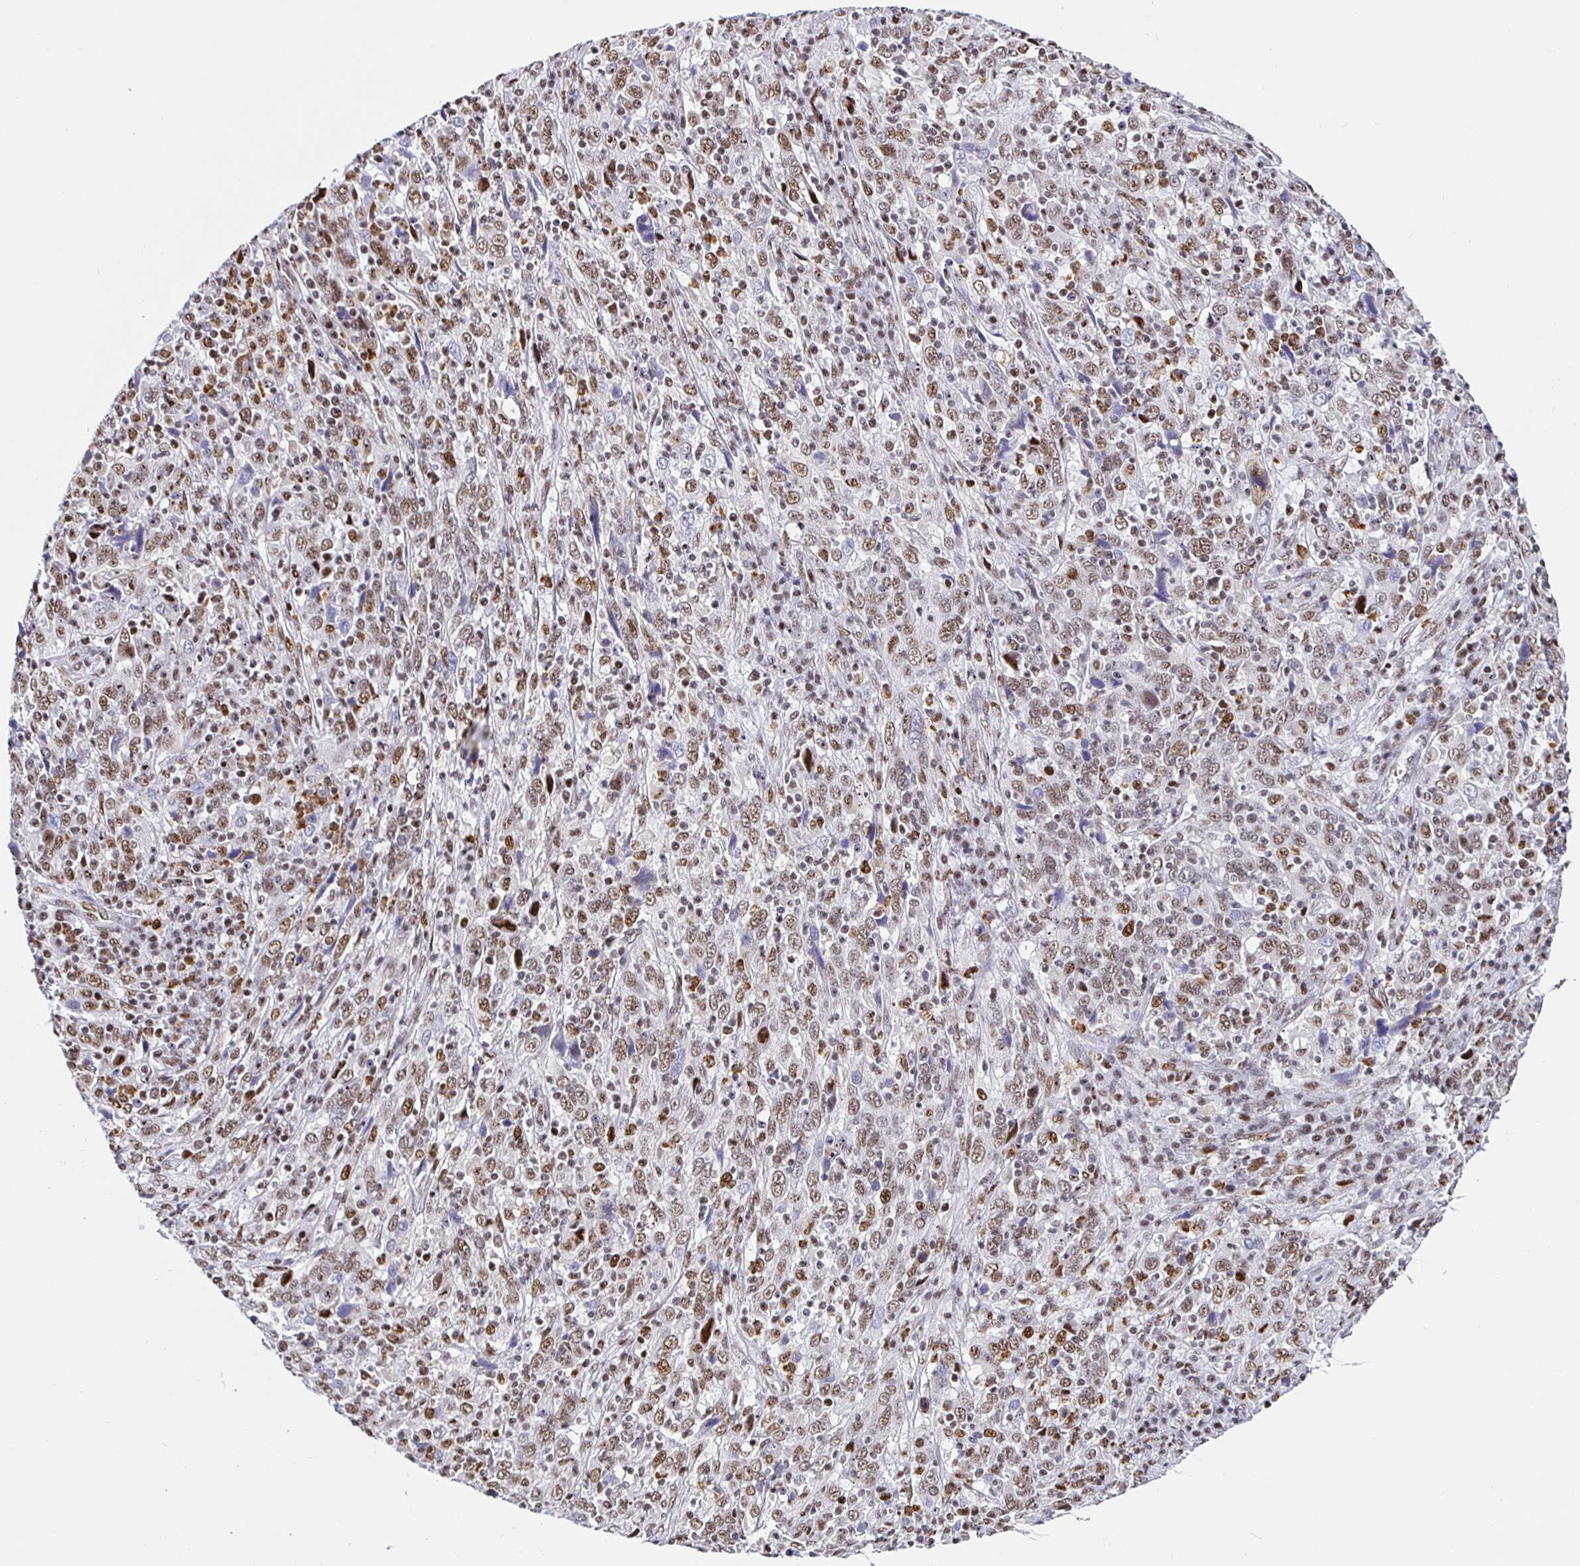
{"staining": {"intensity": "moderate", "quantity": ">75%", "location": "nuclear"}, "tissue": "cervical cancer", "cell_type": "Tumor cells", "image_type": "cancer", "snomed": [{"axis": "morphology", "description": "Squamous cell carcinoma, NOS"}, {"axis": "topography", "description": "Cervix"}], "caption": "Immunohistochemical staining of human cervical squamous cell carcinoma demonstrates moderate nuclear protein staining in about >75% of tumor cells. (Stains: DAB (3,3'-diaminobenzidine) in brown, nuclei in blue, Microscopy: brightfield microscopy at high magnification).", "gene": "SETD5", "patient": {"sex": "female", "age": 46}}